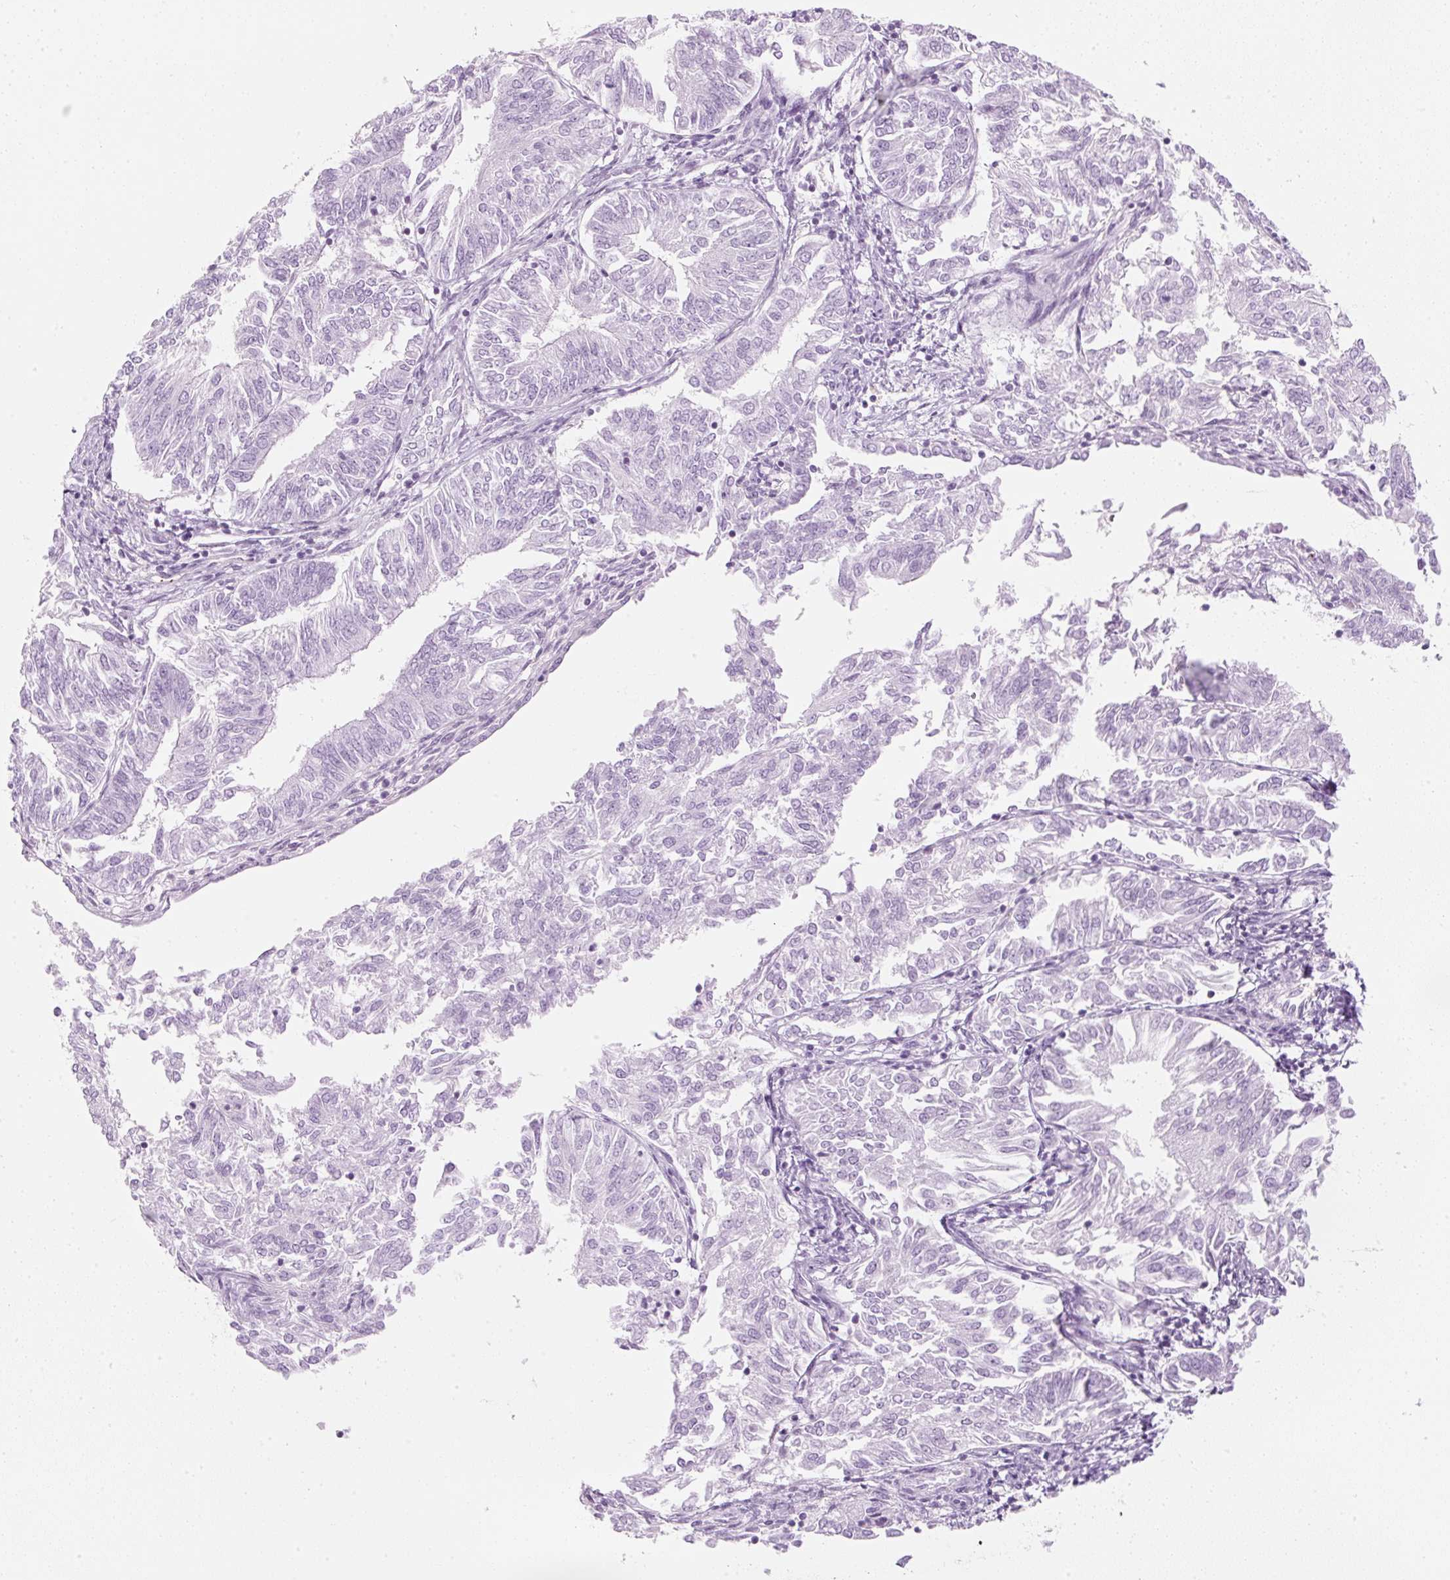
{"staining": {"intensity": "negative", "quantity": "none", "location": "none"}, "tissue": "endometrial cancer", "cell_type": "Tumor cells", "image_type": "cancer", "snomed": [{"axis": "morphology", "description": "Adenocarcinoma, NOS"}, {"axis": "topography", "description": "Endometrium"}], "caption": "Tumor cells show no significant protein positivity in adenocarcinoma (endometrial). The staining was performed using DAB (3,3'-diaminobenzidine) to visualize the protein expression in brown, while the nuclei were stained in blue with hematoxylin (Magnification: 20x).", "gene": "PF4V1", "patient": {"sex": "female", "age": 58}}